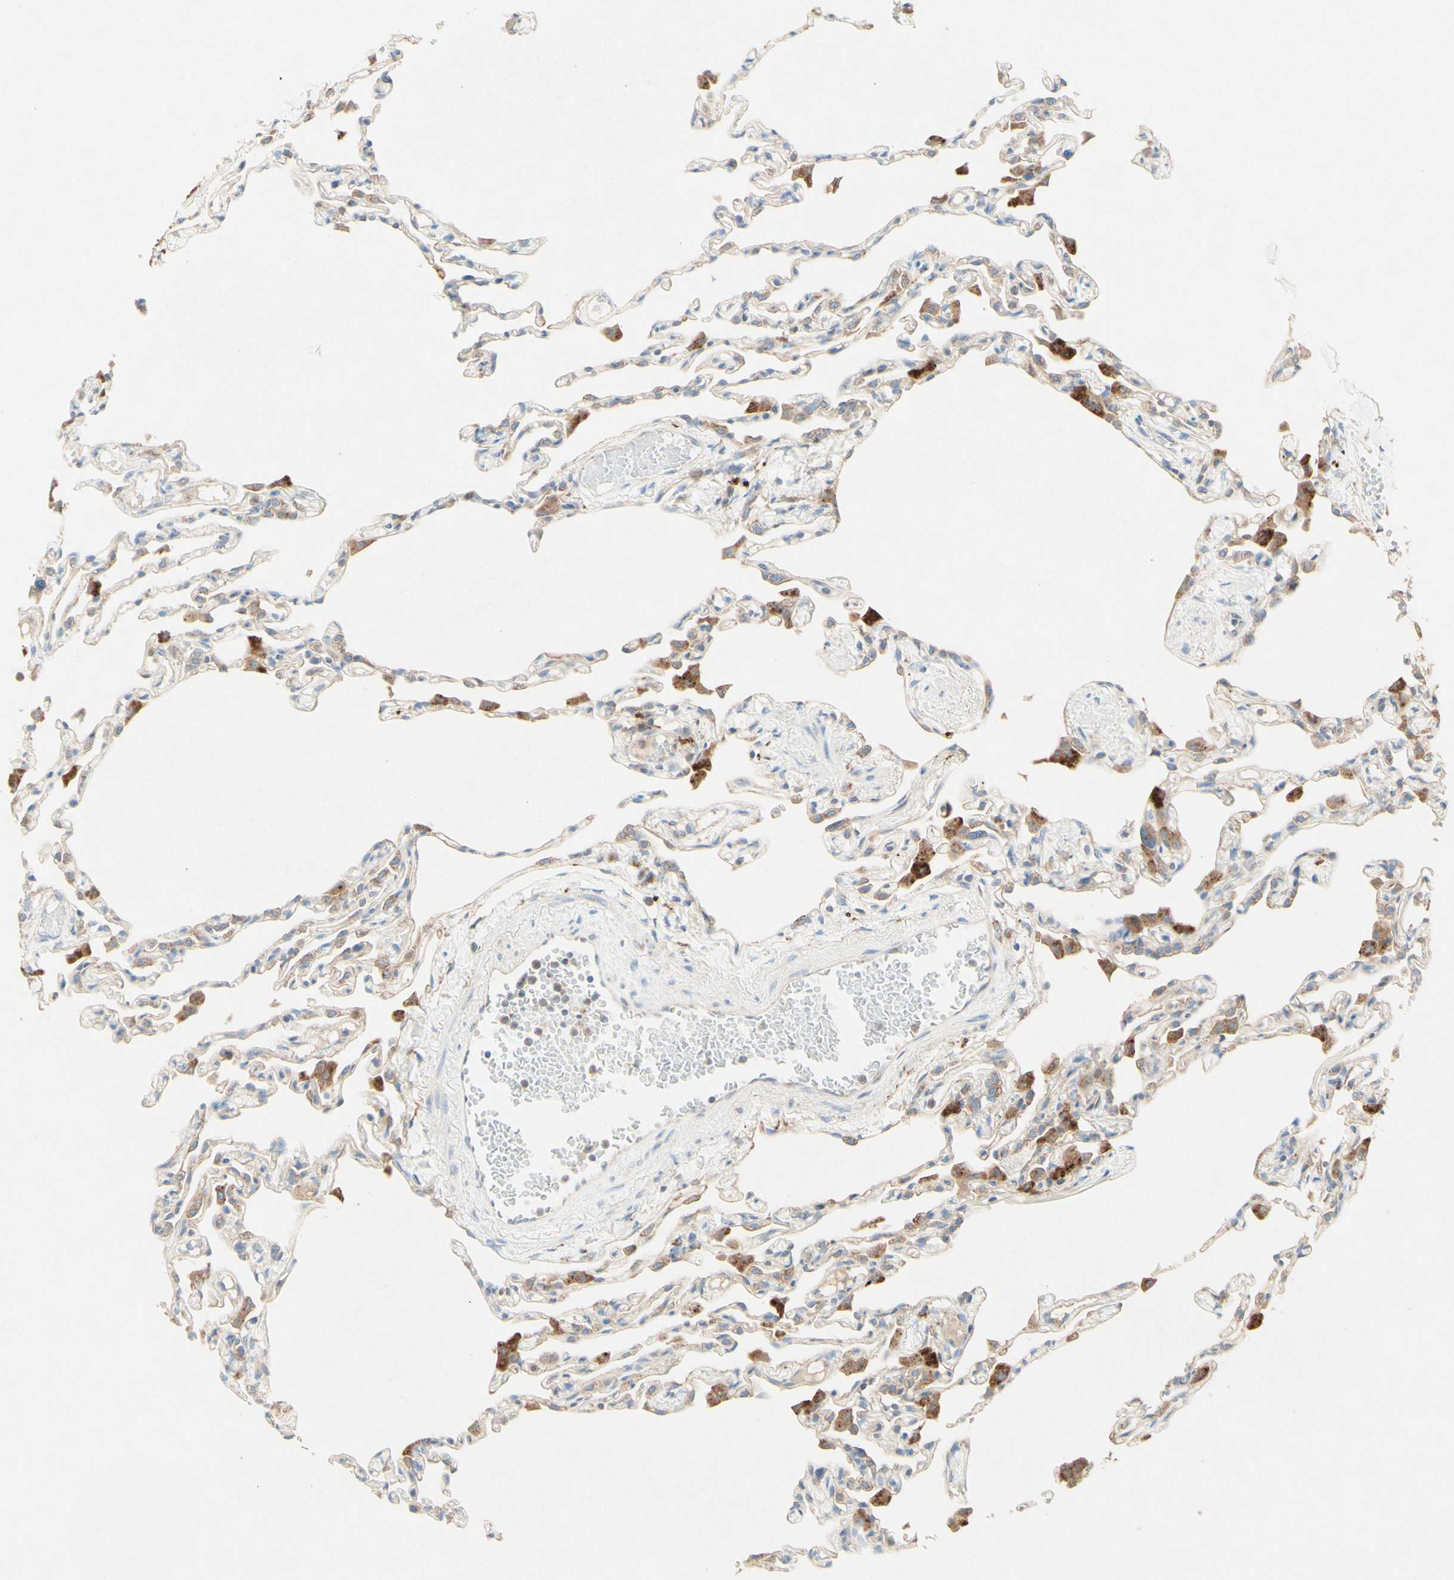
{"staining": {"intensity": "weak", "quantity": "25%-75%", "location": "cytoplasmic/membranous"}, "tissue": "lung", "cell_type": "Alveolar cells", "image_type": "normal", "snomed": [{"axis": "morphology", "description": "Normal tissue, NOS"}, {"axis": "topography", "description": "Lung"}], "caption": "Unremarkable lung exhibits weak cytoplasmic/membranous staining in approximately 25%-75% of alveolar cells, visualized by immunohistochemistry.", "gene": "MTM1", "patient": {"sex": "female", "age": 49}}